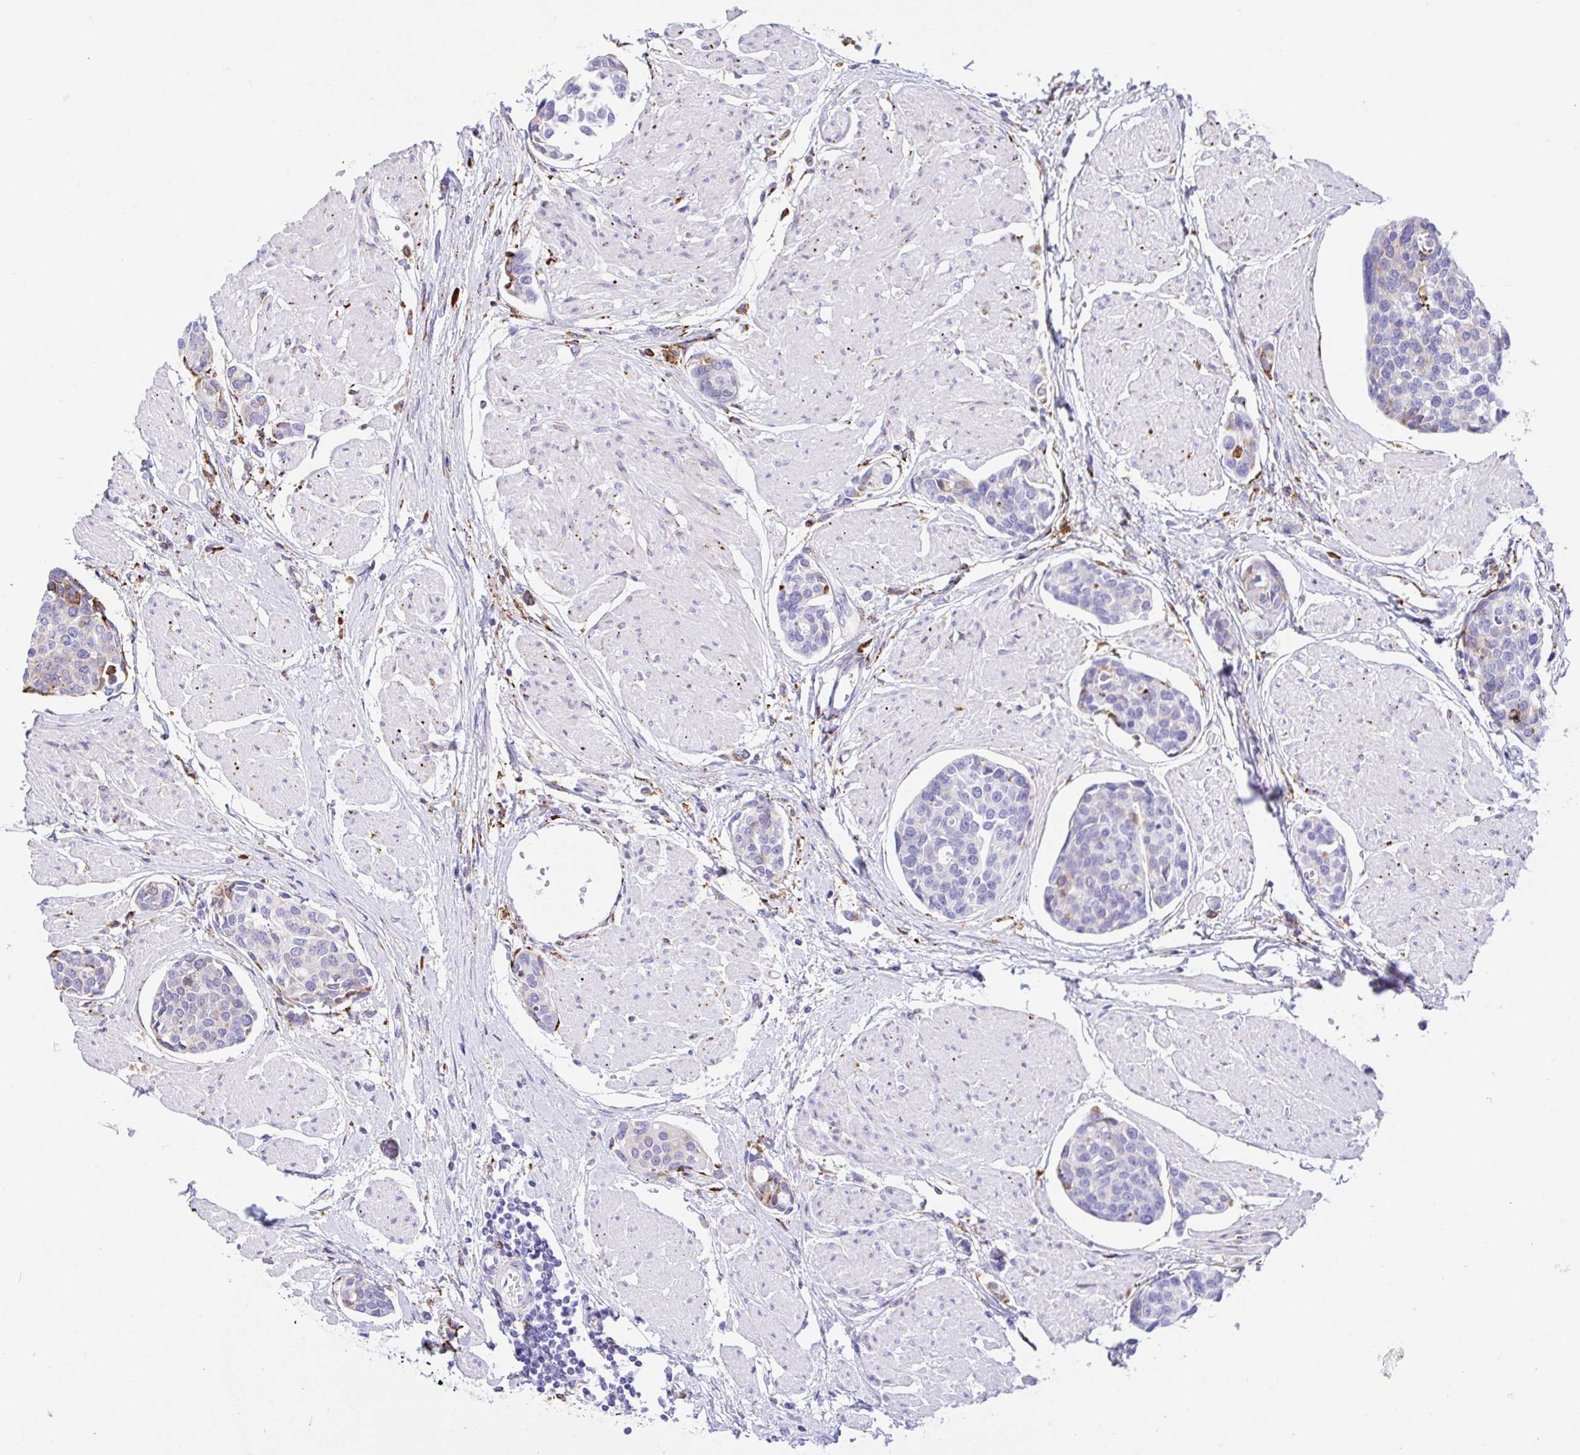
{"staining": {"intensity": "weak", "quantity": "<25%", "location": "cytoplasmic/membranous"}, "tissue": "urothelial cancer", "cell_type": "Tumor cells", "image_type": "cancer", "snomed": [{"axis": "morphology", "description": "Urothelial carcinoma, High grade"}, {"axis": "topography", "description": "Urinary bladder"}], "caption": "Tumor cells show no significant expression in urothelial cancer. (DAB immunohistochemistry visualized using brightfield microscopy, high magnification).", "gene": "CLGN", "patient": {"sex": "male", "age": 78}}